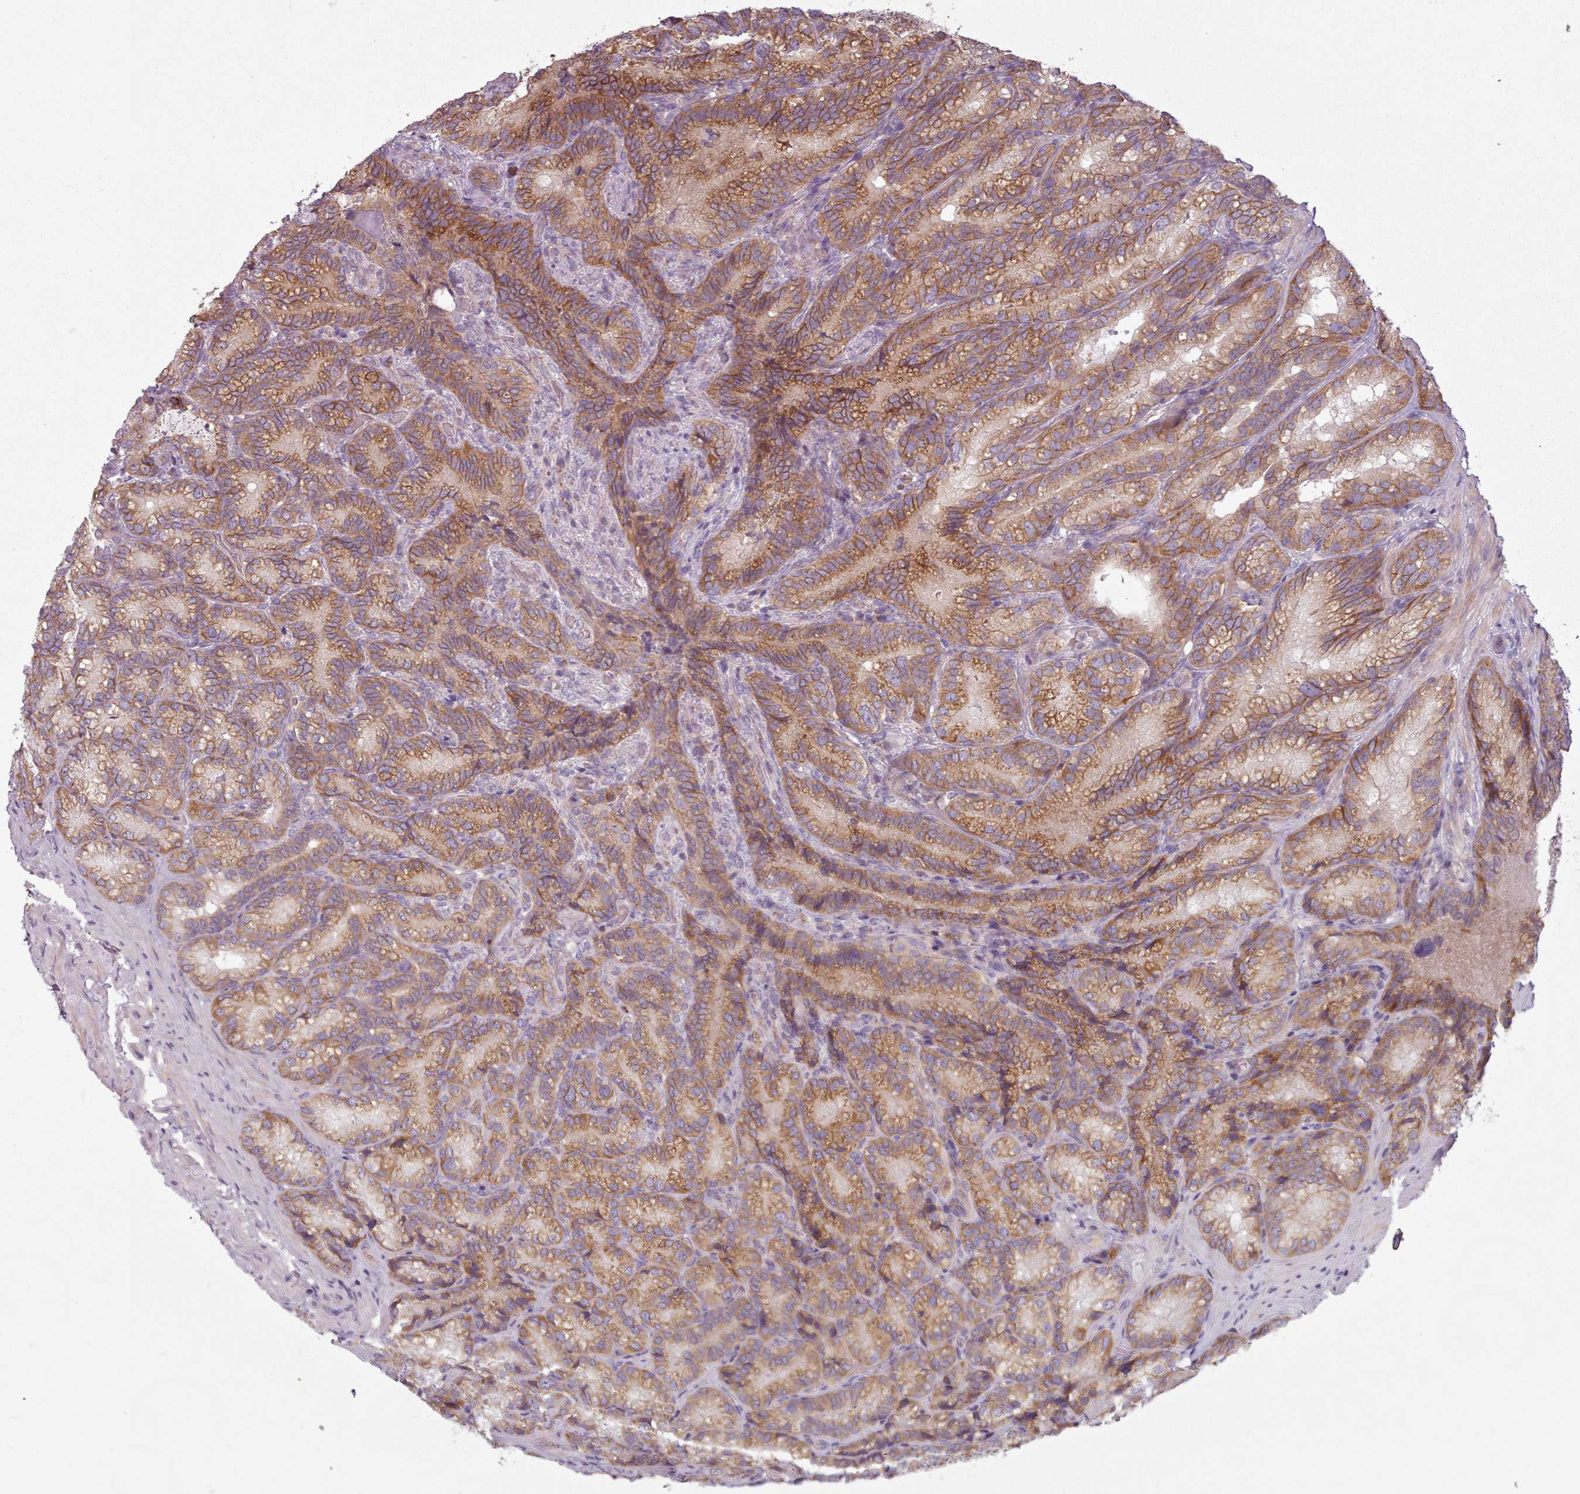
{"staining": {"intensity": "moderate", "quantity": ">75%", "location": "cytoplasmic/membranous"}, "tissue": "seminal vesicle", "cell_type": "Glandular cells", "image_type": "normal", "snomed": [{"axis": "morphology", "description": "Normal tissue, NOS"}, {"axis": "topography", "description": "Seminal veicle"}], "caption": "About >75% of glandular cells in normal seminal vesicle demonstrate moderate cytoplasmic/membranous protein positivity as visualized by brown immunohistochemical staining.", "gene": "NT5DC2", "patient": {"sex": "male", "age": 58}}